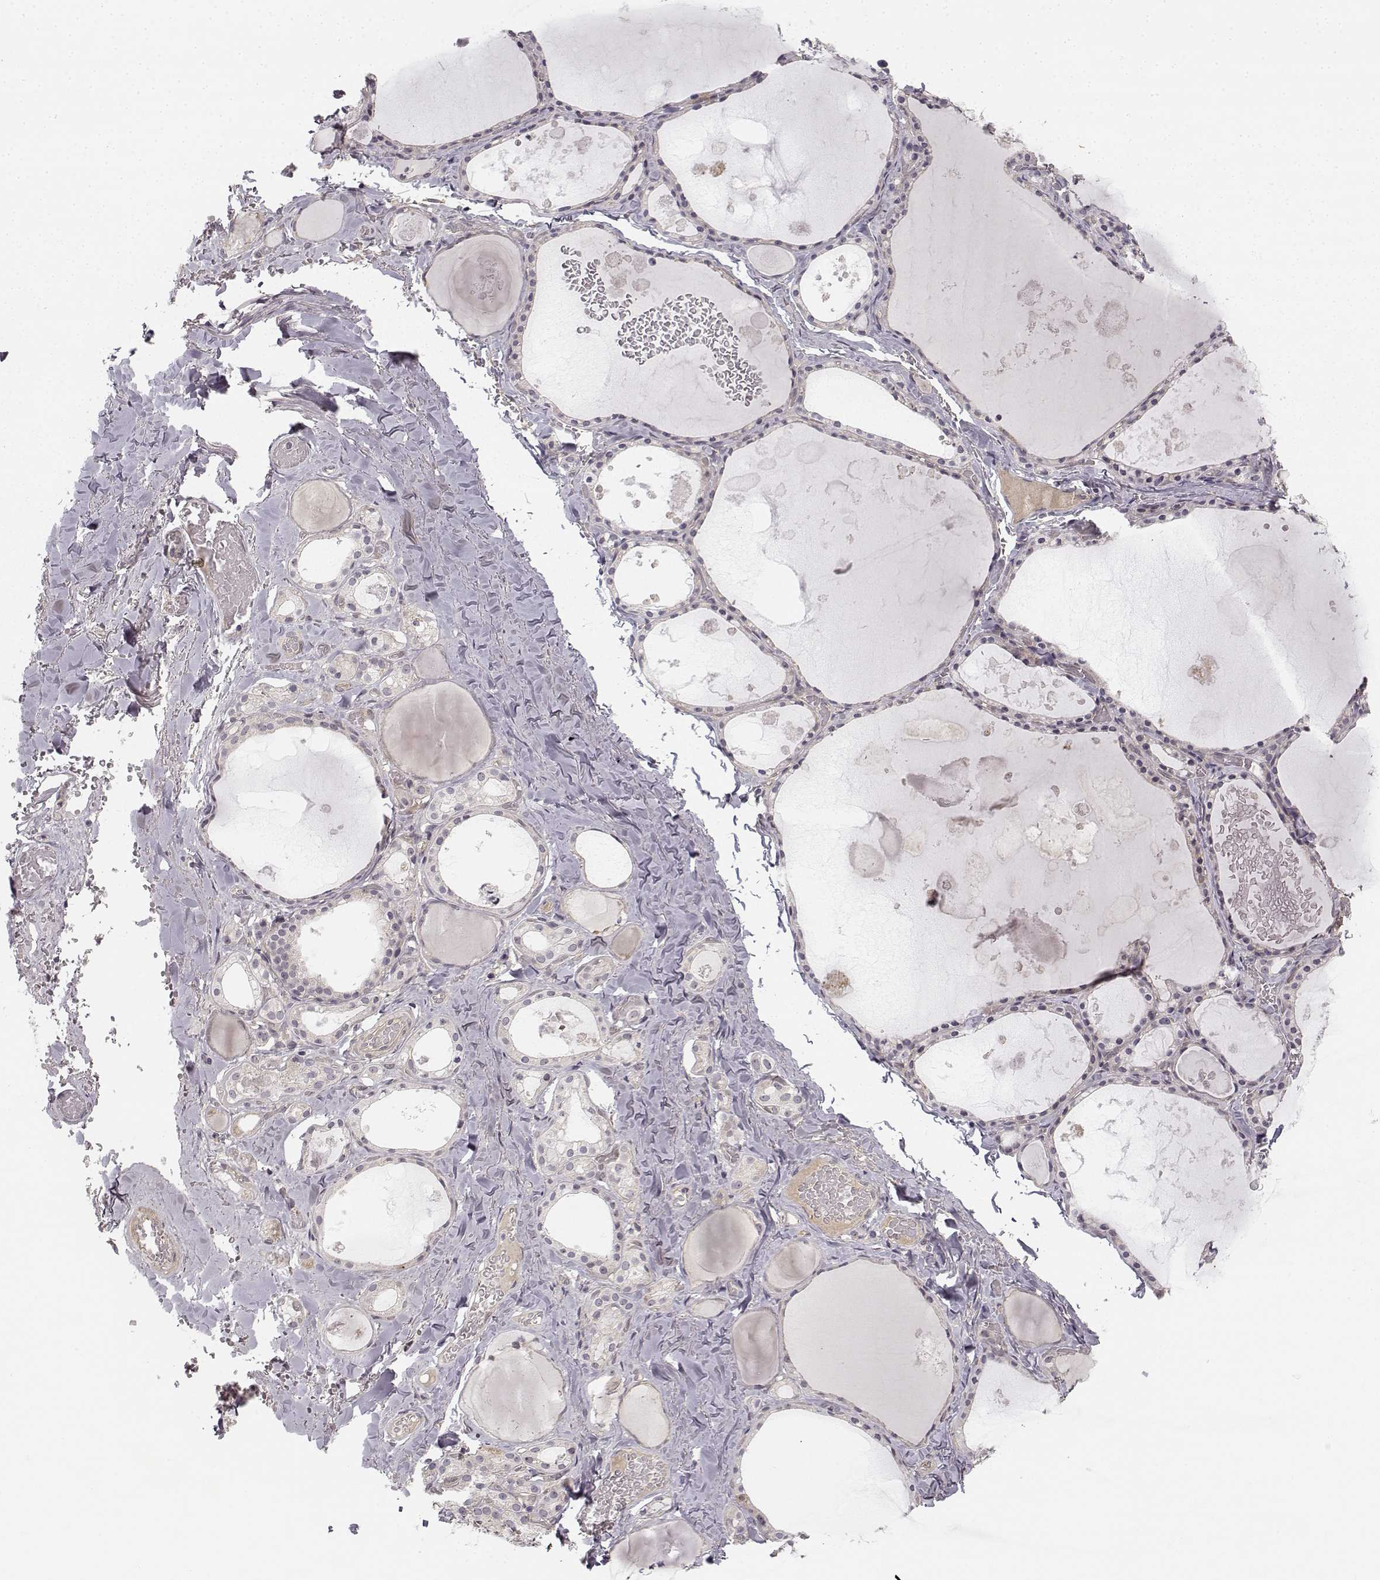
{"staining": {"intensity": "negative", "quantity": "none", "location": "none"}, "tissue": "thyroid gland", "cell_type": "Glandular cells", "image_type": "normal", "snomed": [{"axis": "morphology", "description": "Normal tissue, NOS"}, {"axis": "topography", "description": "Thyroid gland"}], "caption": "Immunohistochemistry (IHC) histopathology image of normal human thyroid gland stained for a protein (brown), which exhibits no expression in glandular cells.", "gene": "MED12L", "patient": {"sex": "male", "age": 56}}